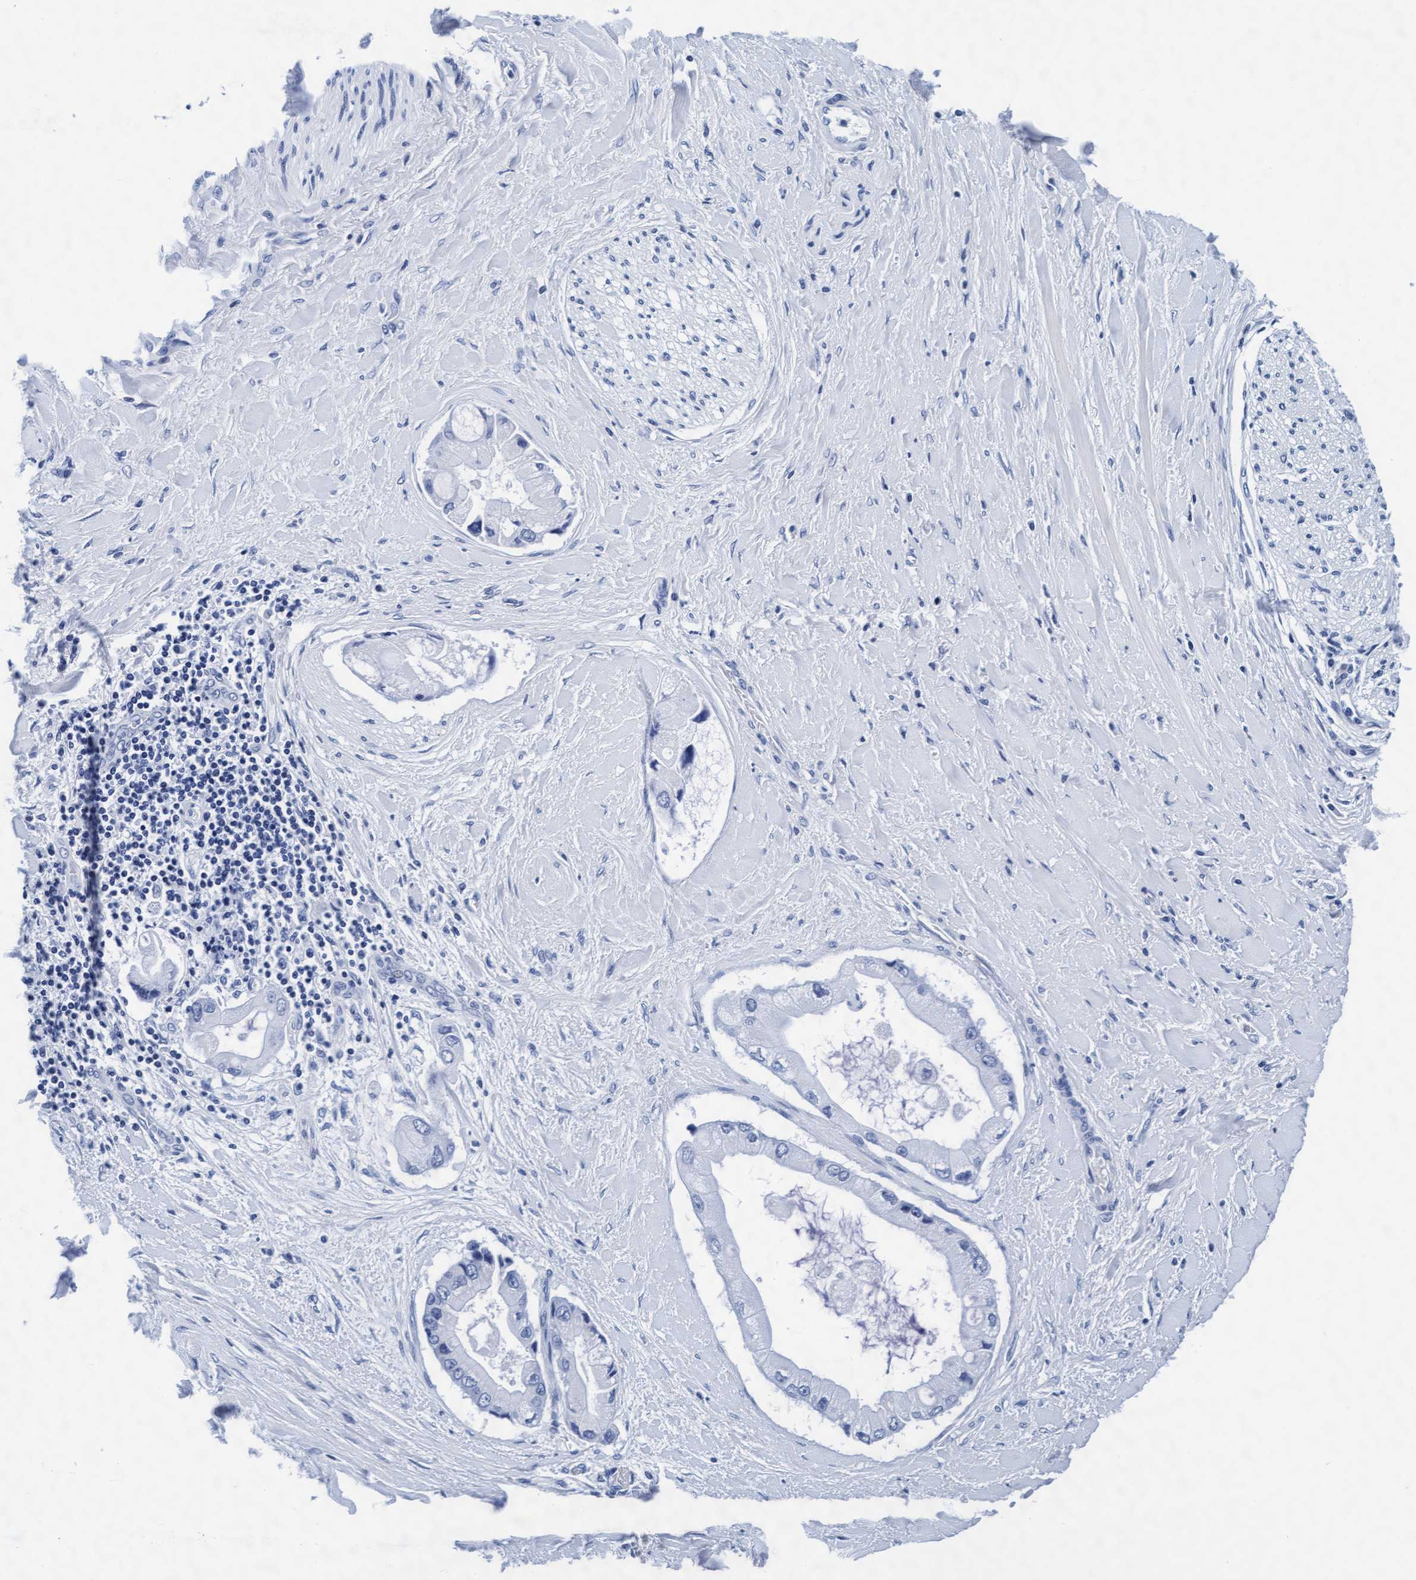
{"staining": {"intensity": "negative", "quantity": "none", "location": "none"}, "tissue": "liver cancer", "cell_type": "Tumor cells", "image_type": "cancer", "snomed": [{"axis": "morphology", "description": "Cholangiocarcinoma"}, {"axis": "topography", "description": "Liver"}], "caption": "Immunohistochemistry histopathology image of neoplastic tissue: liver cancer stained with DAB (3,3'-diaminobenzidine) exhibits no significant protein positivity in tumor cells.", "gene": "ARSG", "patient": {"sex": "male", "age": 50}}